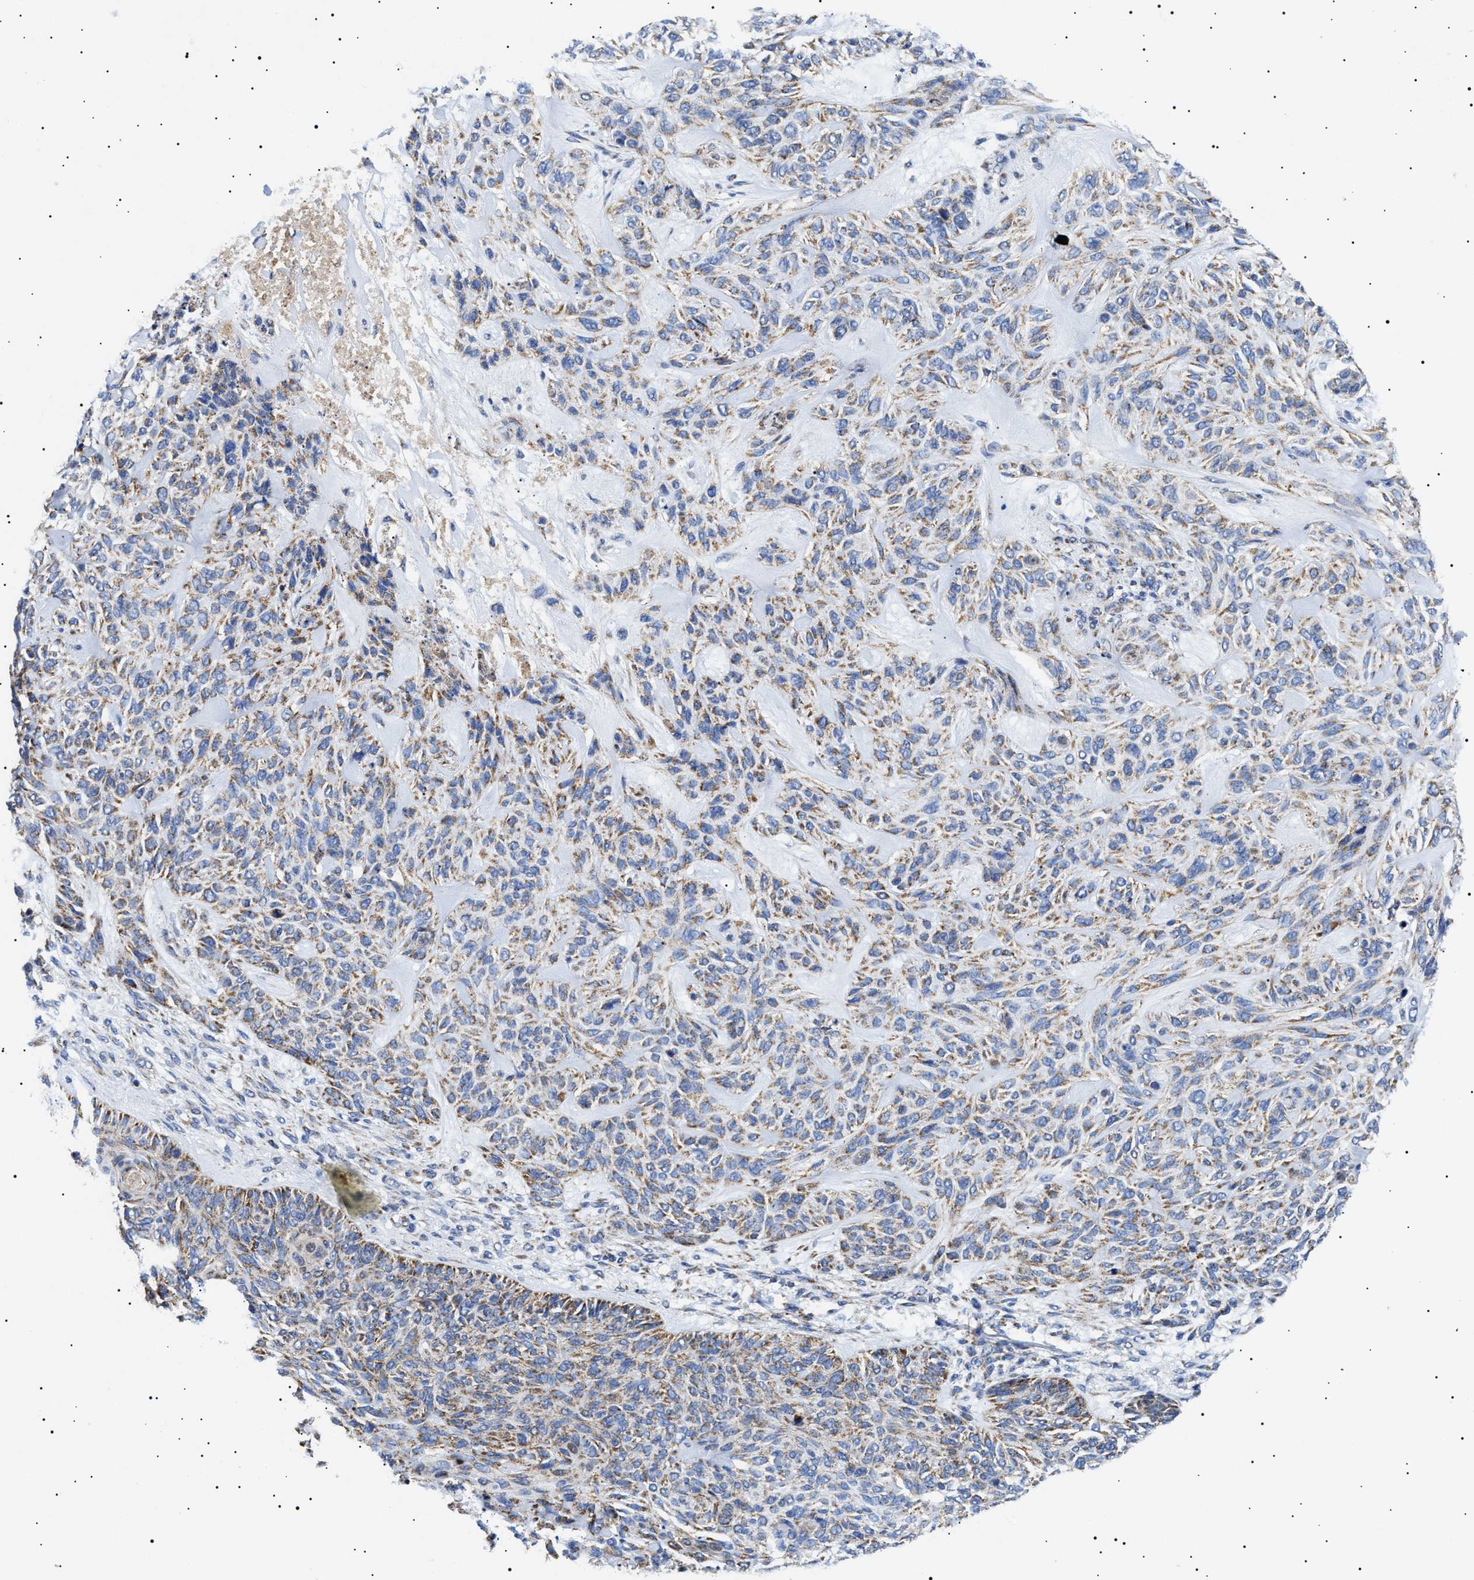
{"staining": {"intensity": "moderate", "quantity": ">75%", "location": "cytoplasmic/membranous"}, "tissue": "skin cancer", "cell_type": "Tumor cells", "image_type": "cancer", "snomed": [{"axis": "morphology", "description": "Basal cell carcinoma"}, {"axis": "topography", "description": "Skin"}], "caption": "Skin cancer (basal cell carcinoma) stained with a protein marker exhibits moderate staining in tumor cells.", "gene": "CHRDL2", "patient": {"sex": "male", "age": 55}}